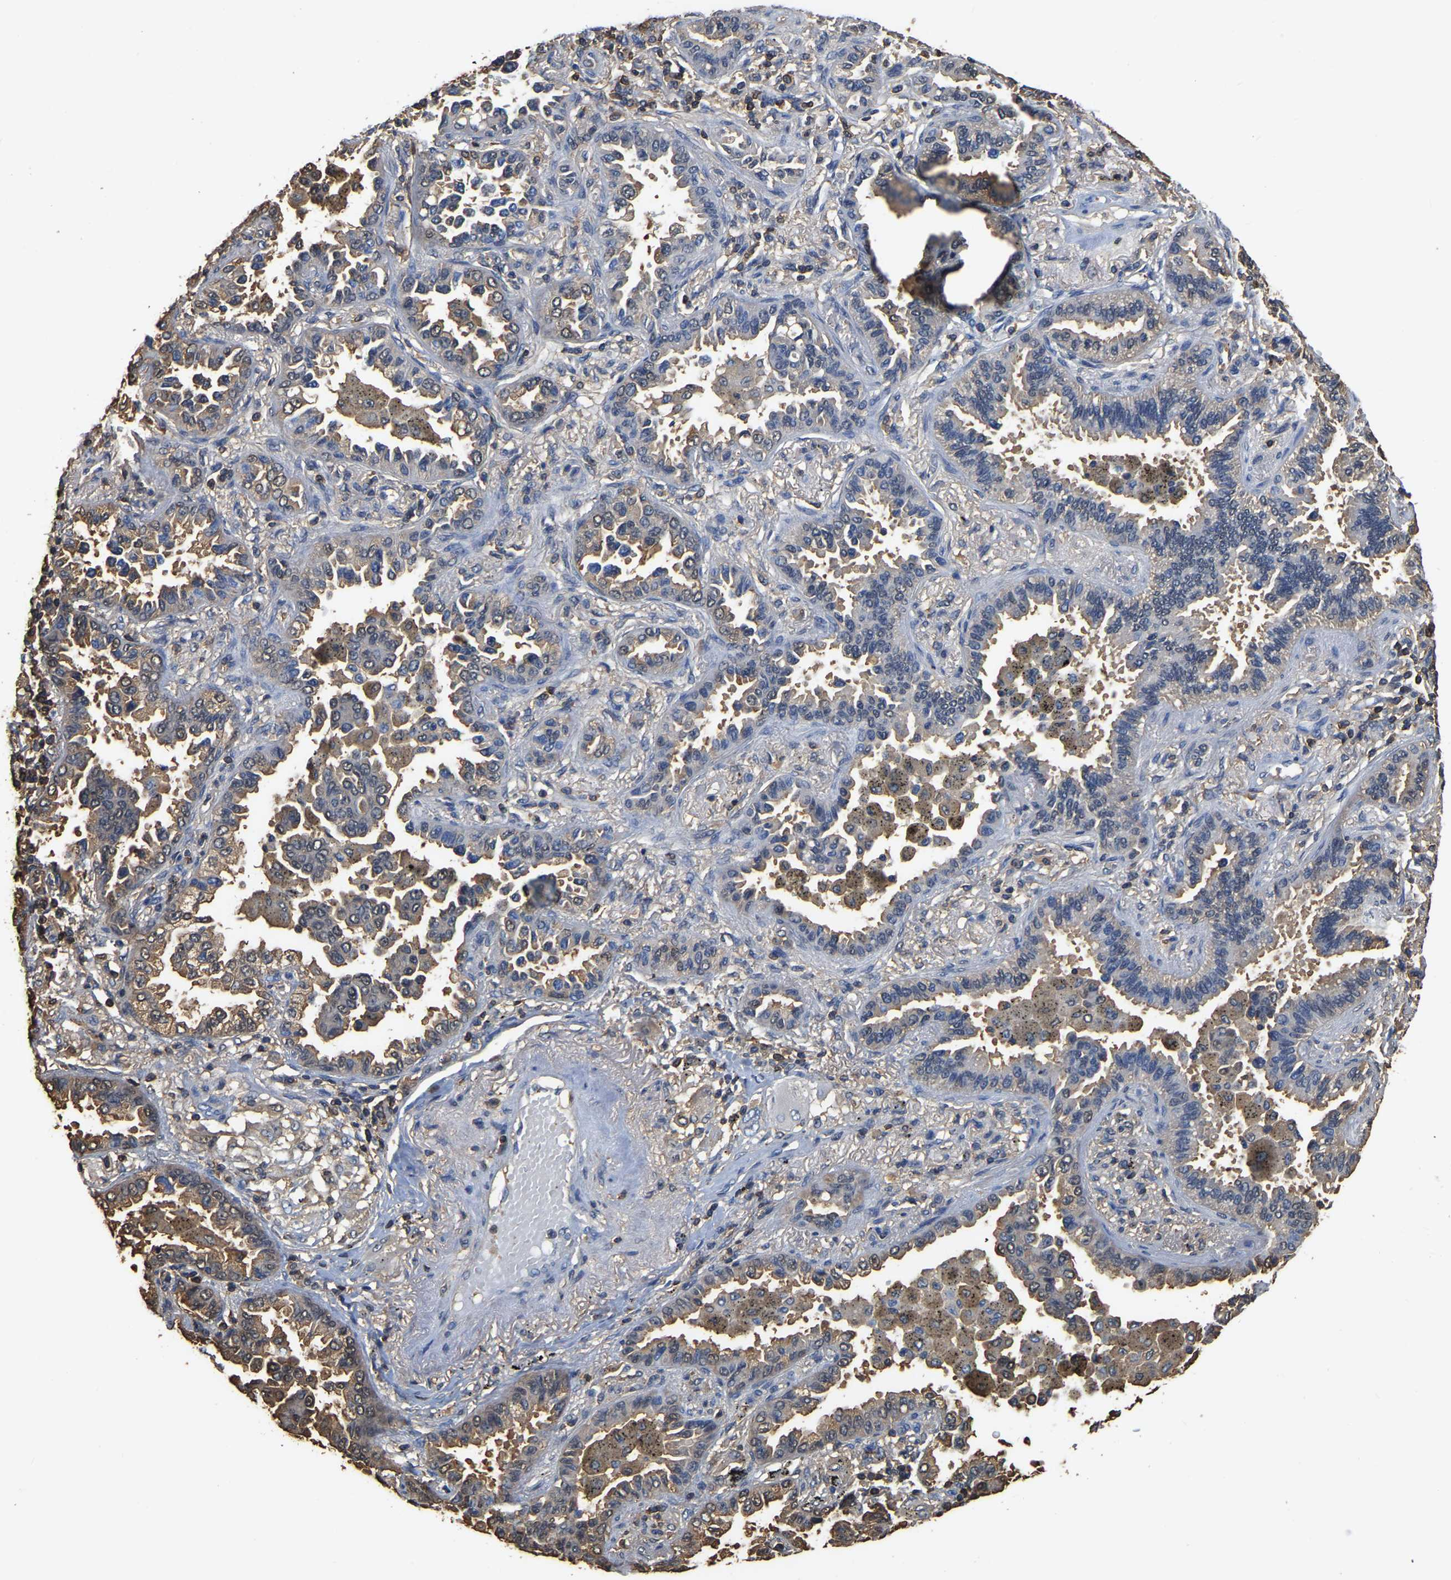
{"staining": {"intensity": "moderate", "quantity": "25%-75%", "location": "cytoplasmic/membranous"}, "tissue": "lung cancer", "cell_type": "Tumor cells", "image_type": "cancer", "snomed": [{"axis": "morphology", "description": "Normal tissue, NOS"}, {"axis": "morphology", "description": "Adenocarcinoma, NOS"}, {"axis": "topography", "description": "Lung"}], "caption": "Brown immunohistochemical staining in lung cancer (adenocarcinoma) demonstrates moderate cytoplasmic/membranous expression in approximately 25%-75% of tumor cells. The staining was performed using DAB (3,3'-diaminobenzidine) to visualize the protein expression in brown, while the nuclei were stained in blue with hematoxylin (Magnification: 20x).", "gene": "LDHB", "patient": {"sex": "male", "age": 59}}